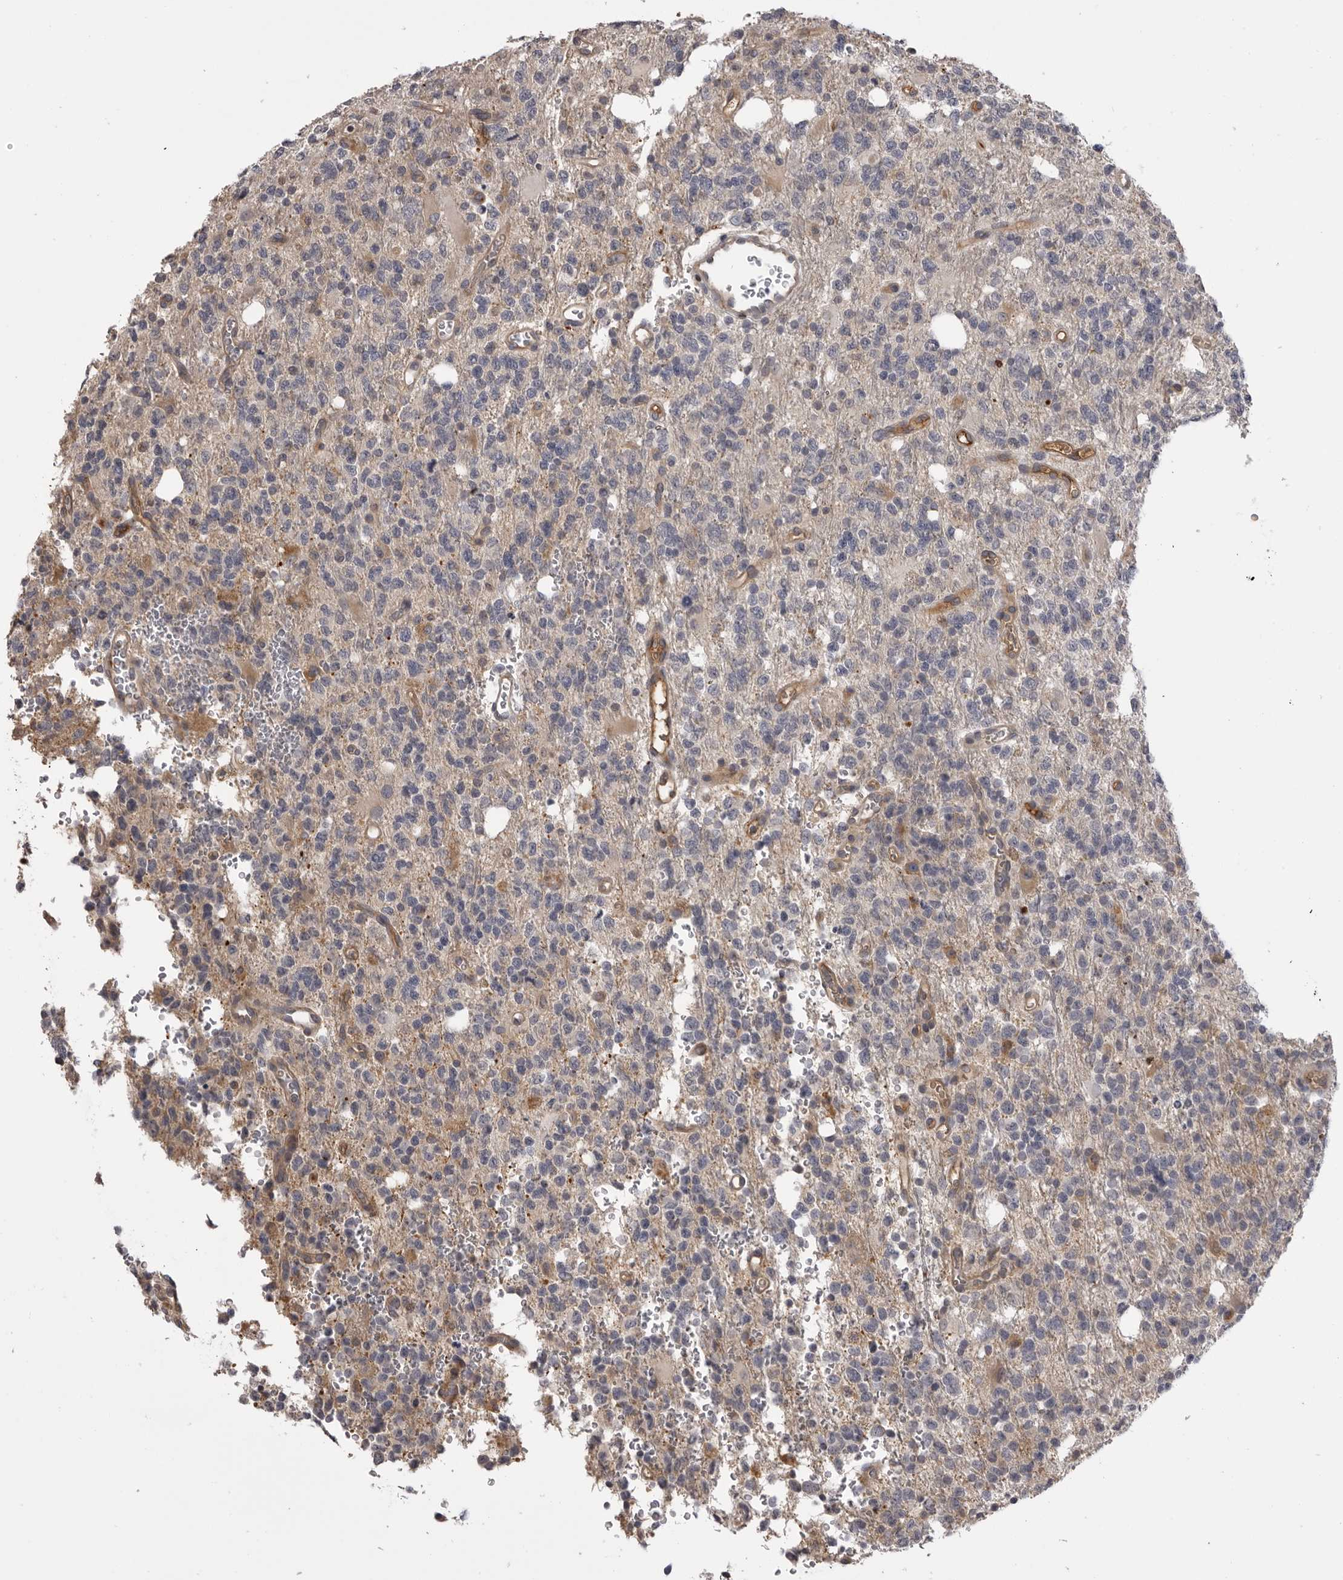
{"staining": {"intensity": "negative", "quantity": "none", "location": "none"}, "tissue": "glioma", "cell_type": "Tumor cells", "image_type": "cancer", "snomed": [{"axis": "morphology", "description": "Glioma, malignant, High grade"}, {"axis": "topography", "description": "Brain"}], "caption": "Immunohistochemical staining of human glioma shows no significant positivity in tumor cells. (DAB (3,3'-diaminobenzidine) immunohistochemistry with hematoxylin counter stain).", "gene": "PLEKHF2", "patient": {"sex": "female", "age": 62}}